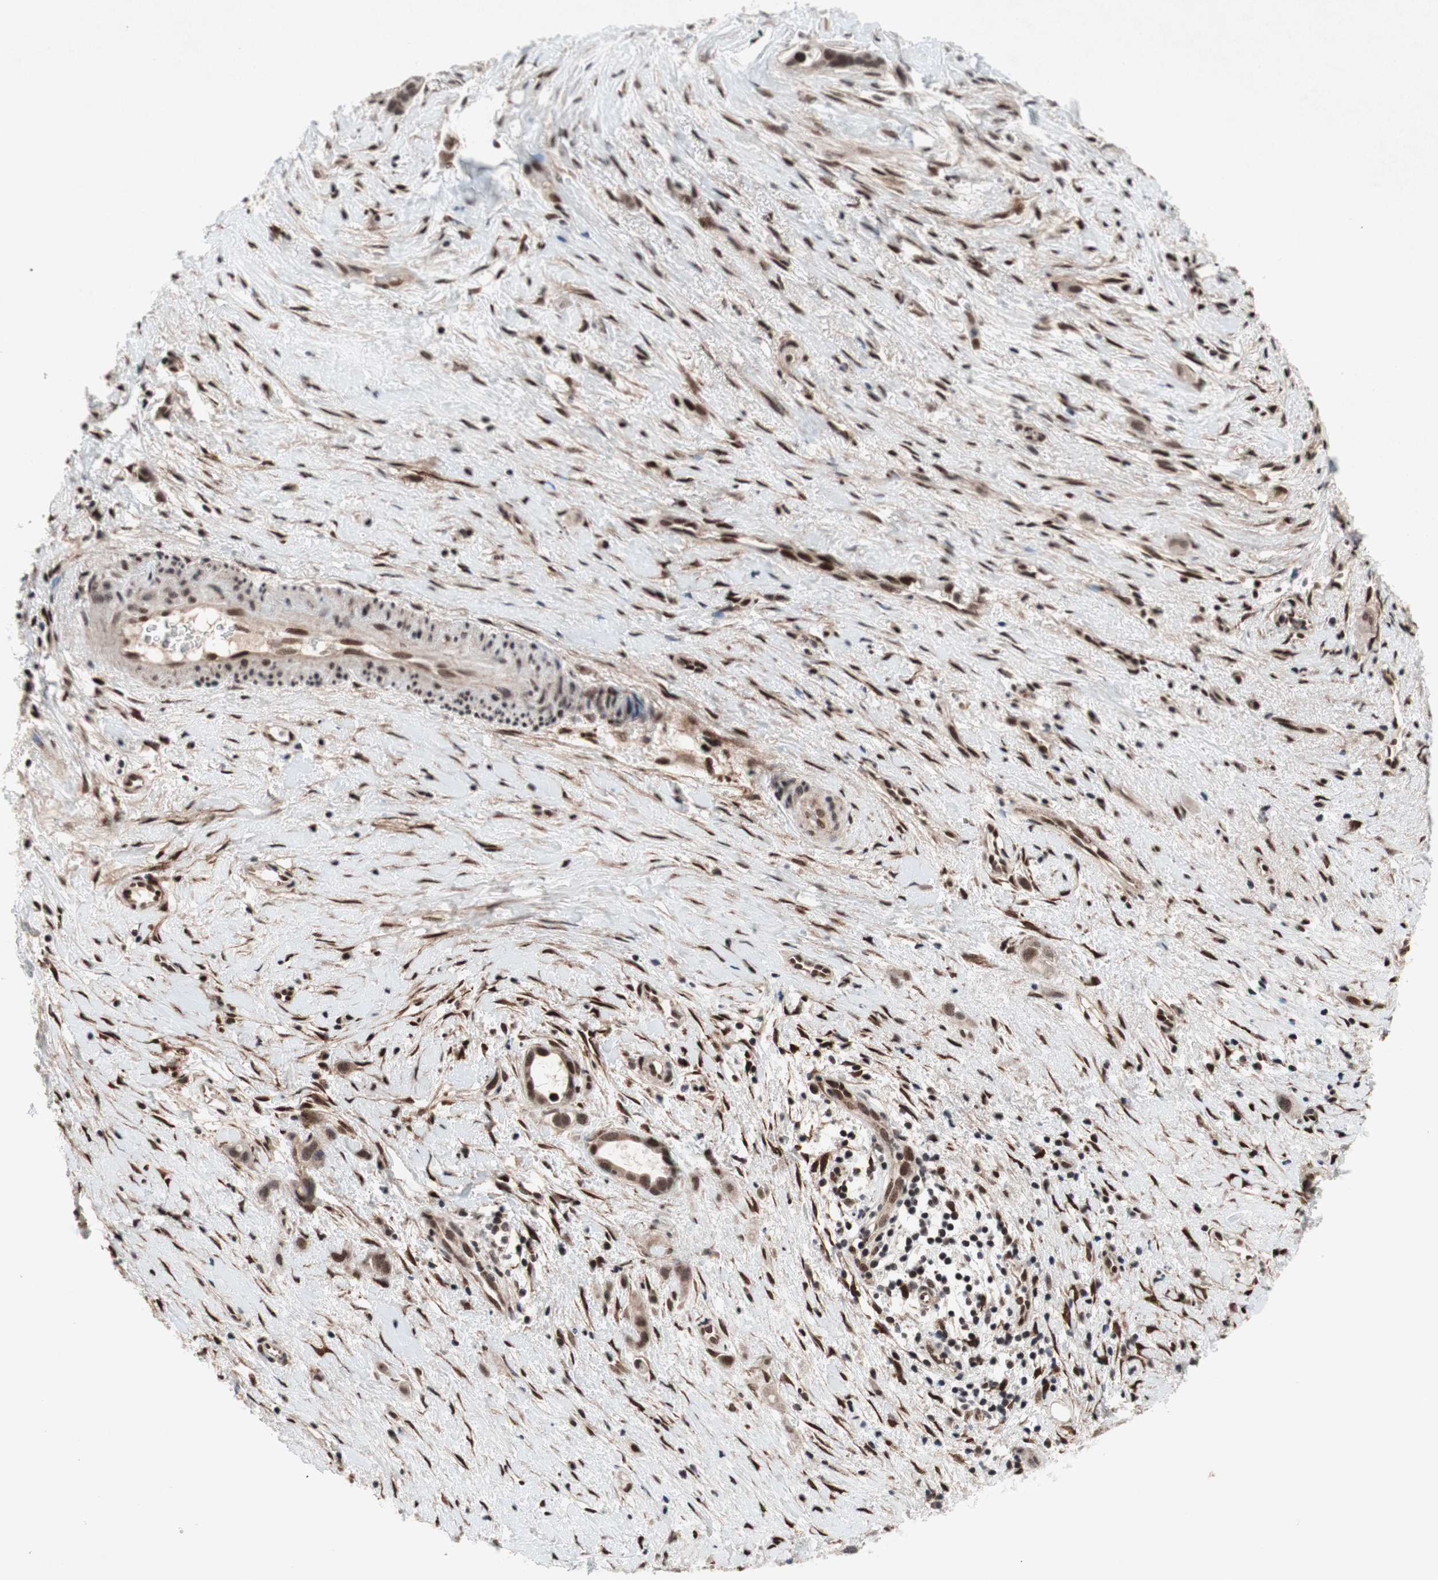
{"staining": {"intensity": "strong", "quantity": ">75%", "location": "nuclear"}, "tissue": "liver cancer", "cell_type": "Tumor cells", "image_type": "cancer", "snomed": [{"axis": "morphology", "description": "Cholangiocarcinoma"}, {"axis": "topography", "description": "Liver"}], "caption": "Liver cholangiocarcinoma was stained to show a protein in brown. There is high levels of strong nuclear staining in about >75% of tumor cells. The staining was performed using DAB (3,3'-diaminobenzidine), with brown indicating positive protein expression. Nuclei are stained blue with hematoxylin.", "gene": "TCF12", "patient": {"sex": "female", "age": 65}}